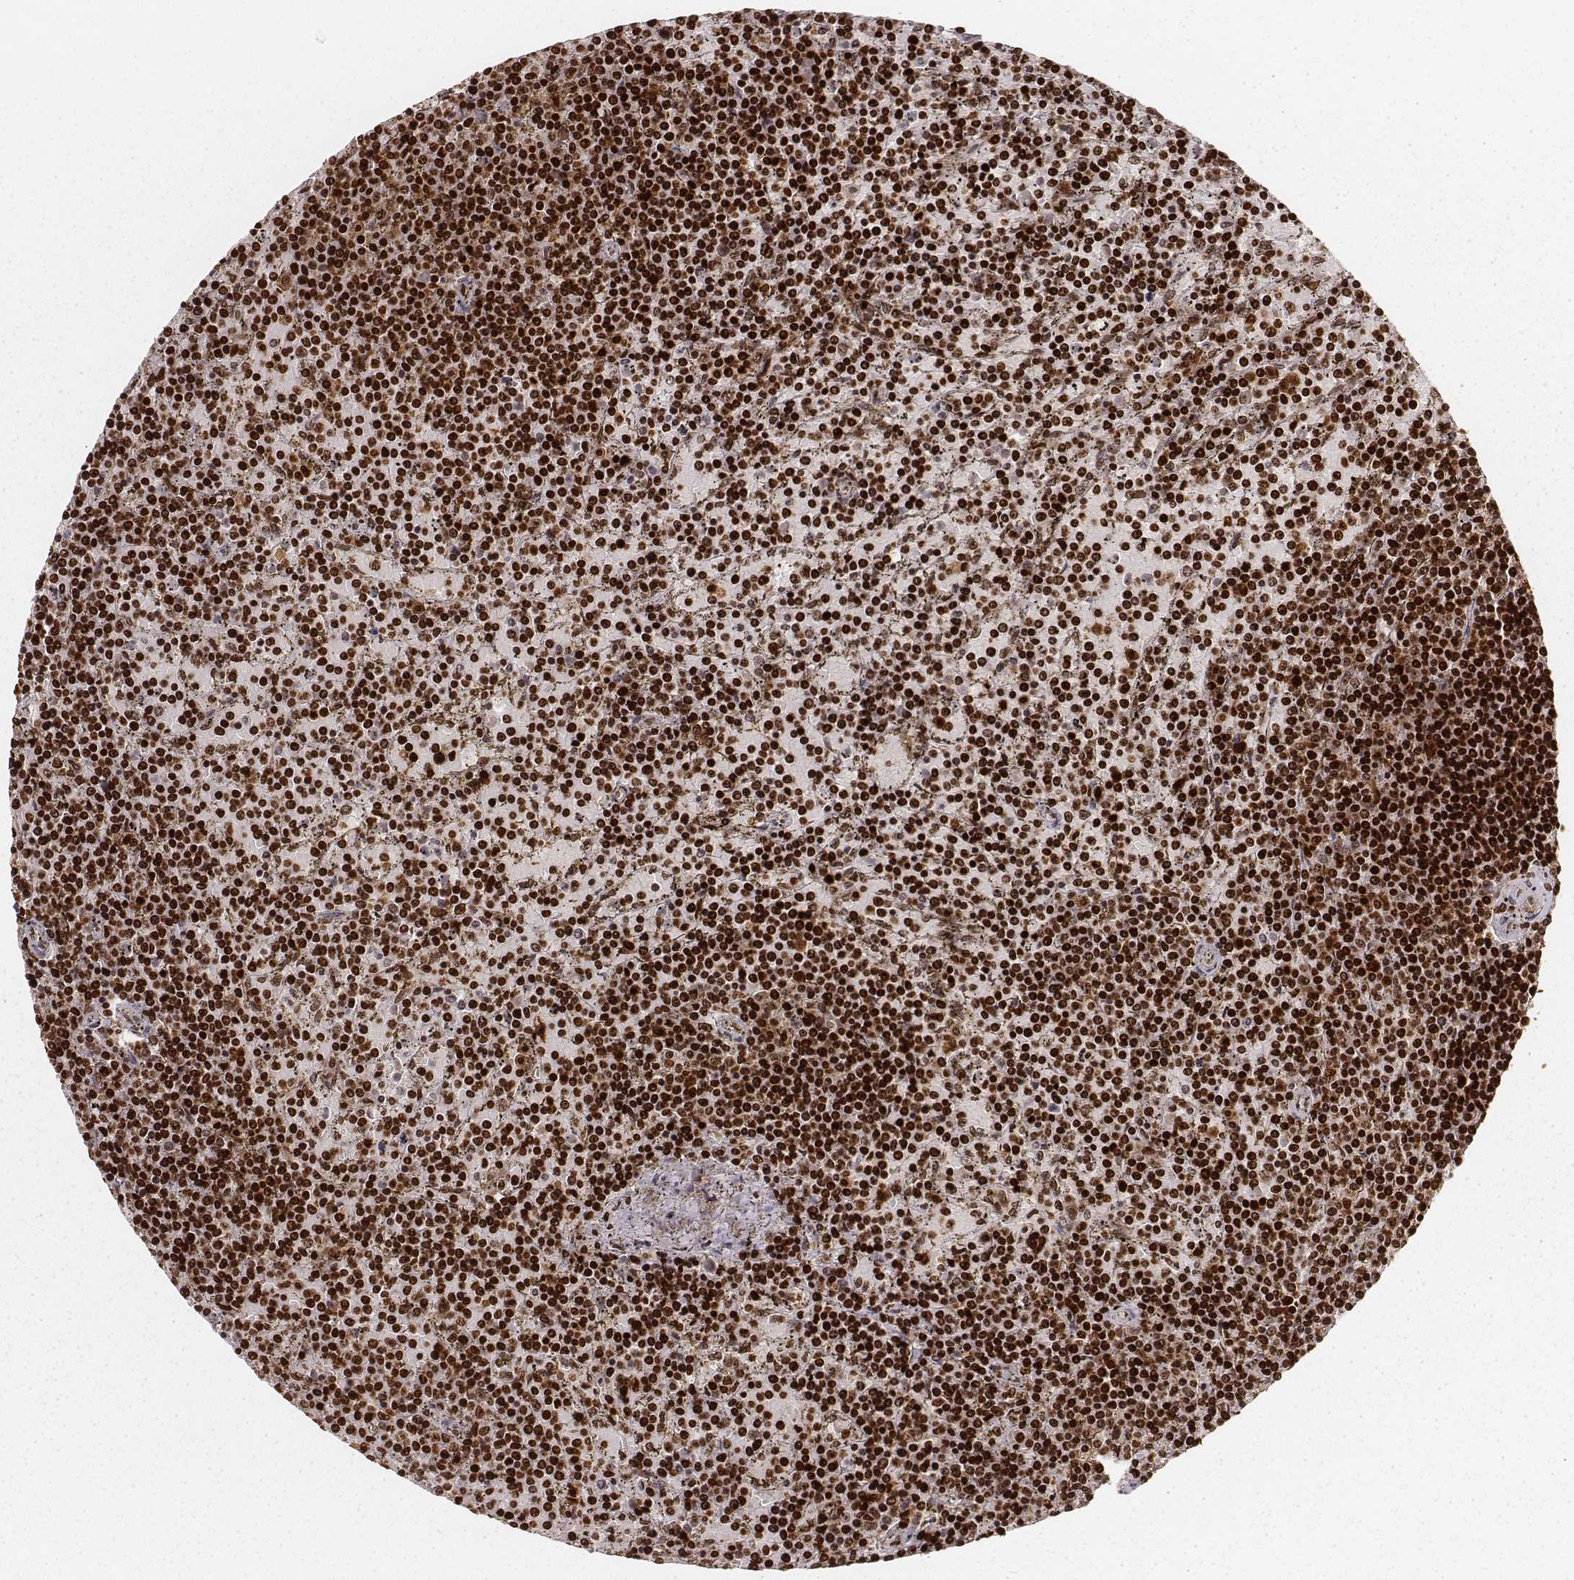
{"staining": {"intensity": "strong", "quantity": ">75%", "location": "nuclear"}, "tissue": "lymphoma", "cell_type": "Tumor cells", "image_type": "cancer", "snomed": [{"axis": "morphology", "description": "Malignant lymphoma, non-Hodgkin's type, Low grade"}, {"axis": "topography", "description": "Spleen"}], "caption": "The immunohistochemical stain shows strong nuclear staining in tumor cells of lymphoma tissue.", "gene": "PARP1", "patient": {"sex": "female", "age": 77}}